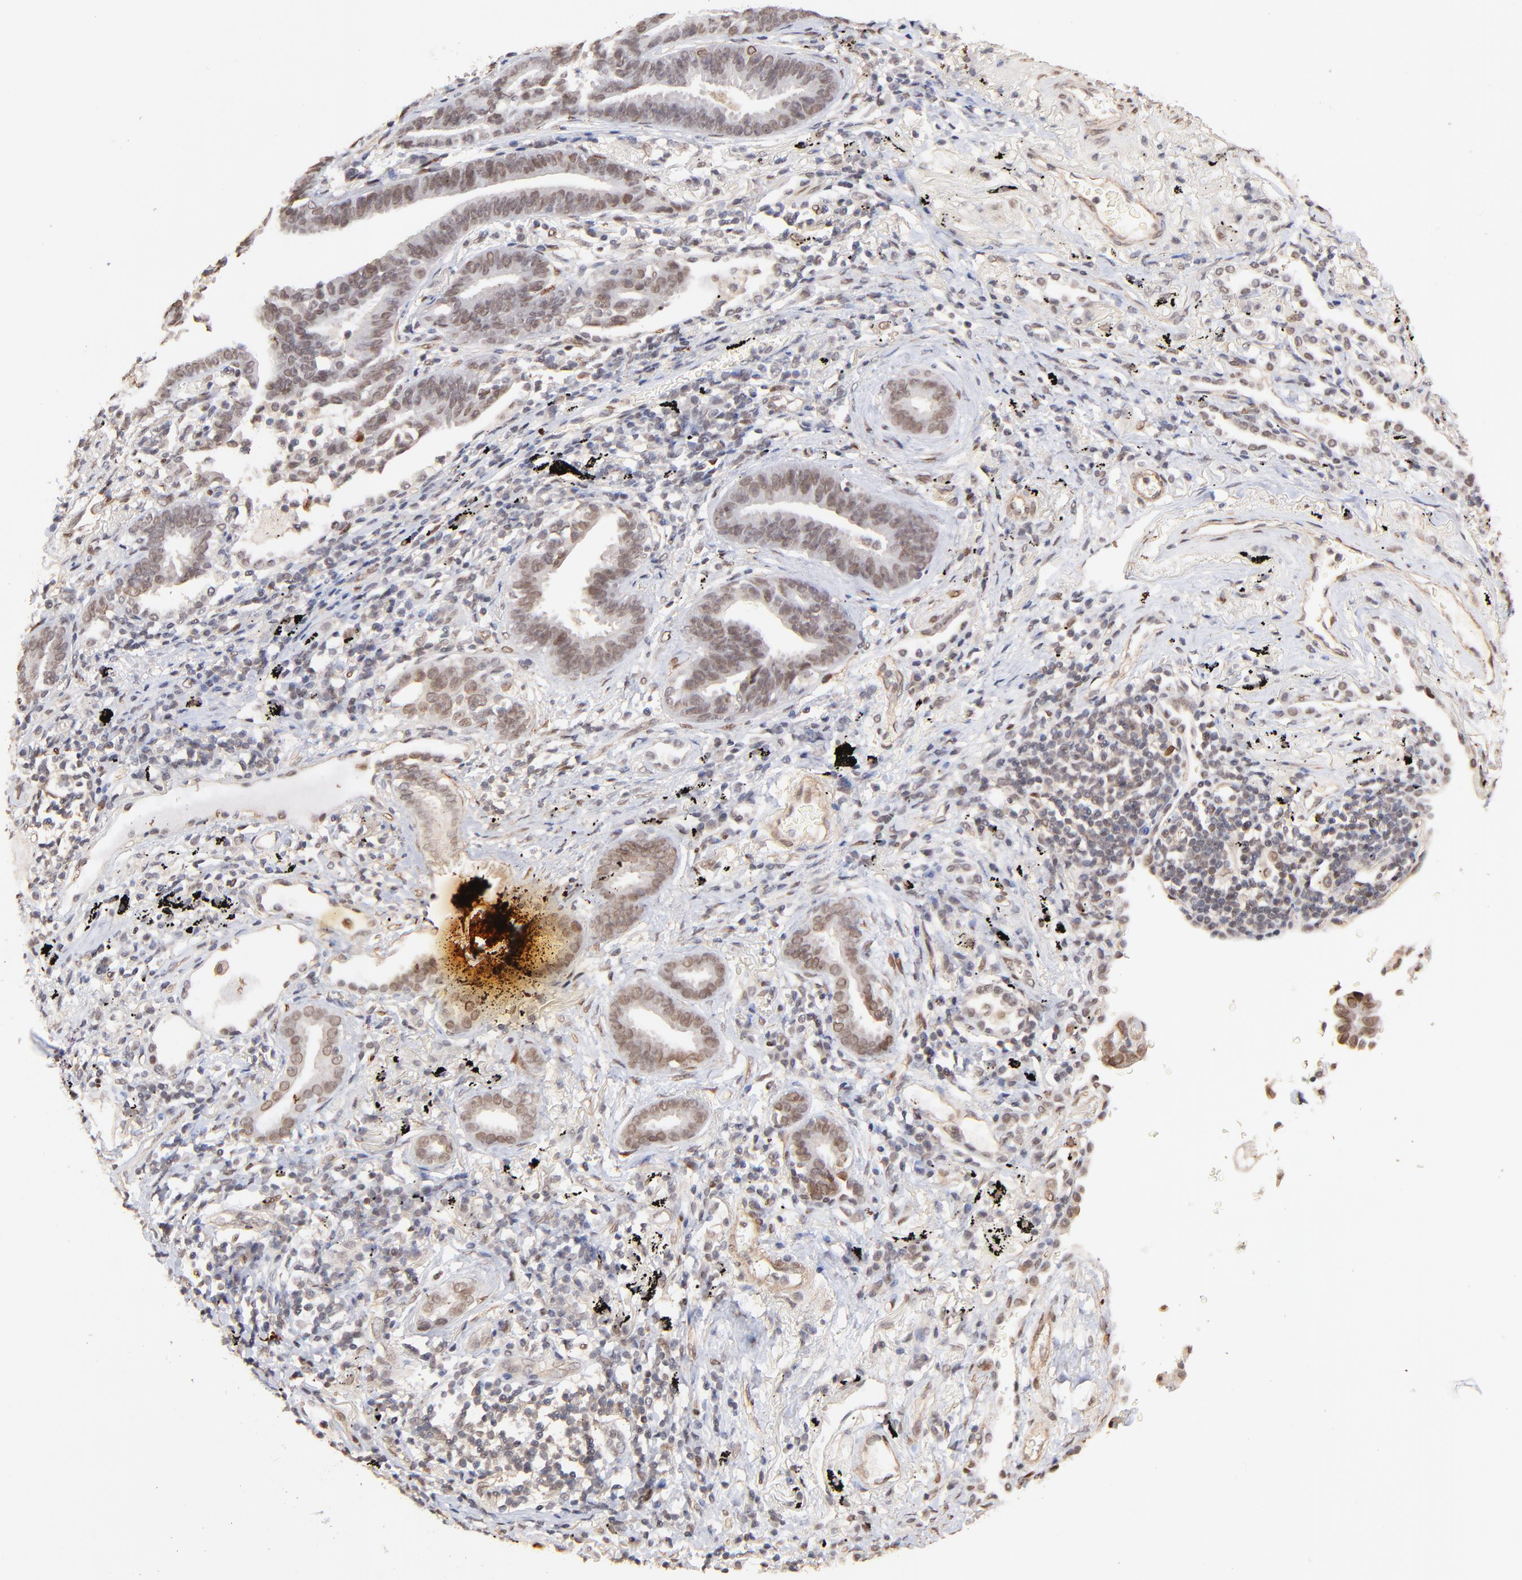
{"staining": {"intensity": "weak", "quantity": ">75%", "location": "cytoplasmic/membranous,nuclear"}, "tissue": "lung cancer", "cell_type": "Tumor cells", "image_type": "cancer", "snomed": [{"axis": "morphology", "description": "Adenocarcinoma, NOS"}, {"axis": "topography", "description": "Lung"}], "caption": "Immunohistochemistry (DAB (3,3'-diaminobenzidine)) staining of lung adenocarcinoma demonstrates weak cytoplasmic/membranous and nuclear protein positivity in approximately >75% of tumor cells. (IHC, brightfield microscopy, high magnification).", "gene": "ZFP92", "patient": {"sex": "female", "age": 64}}